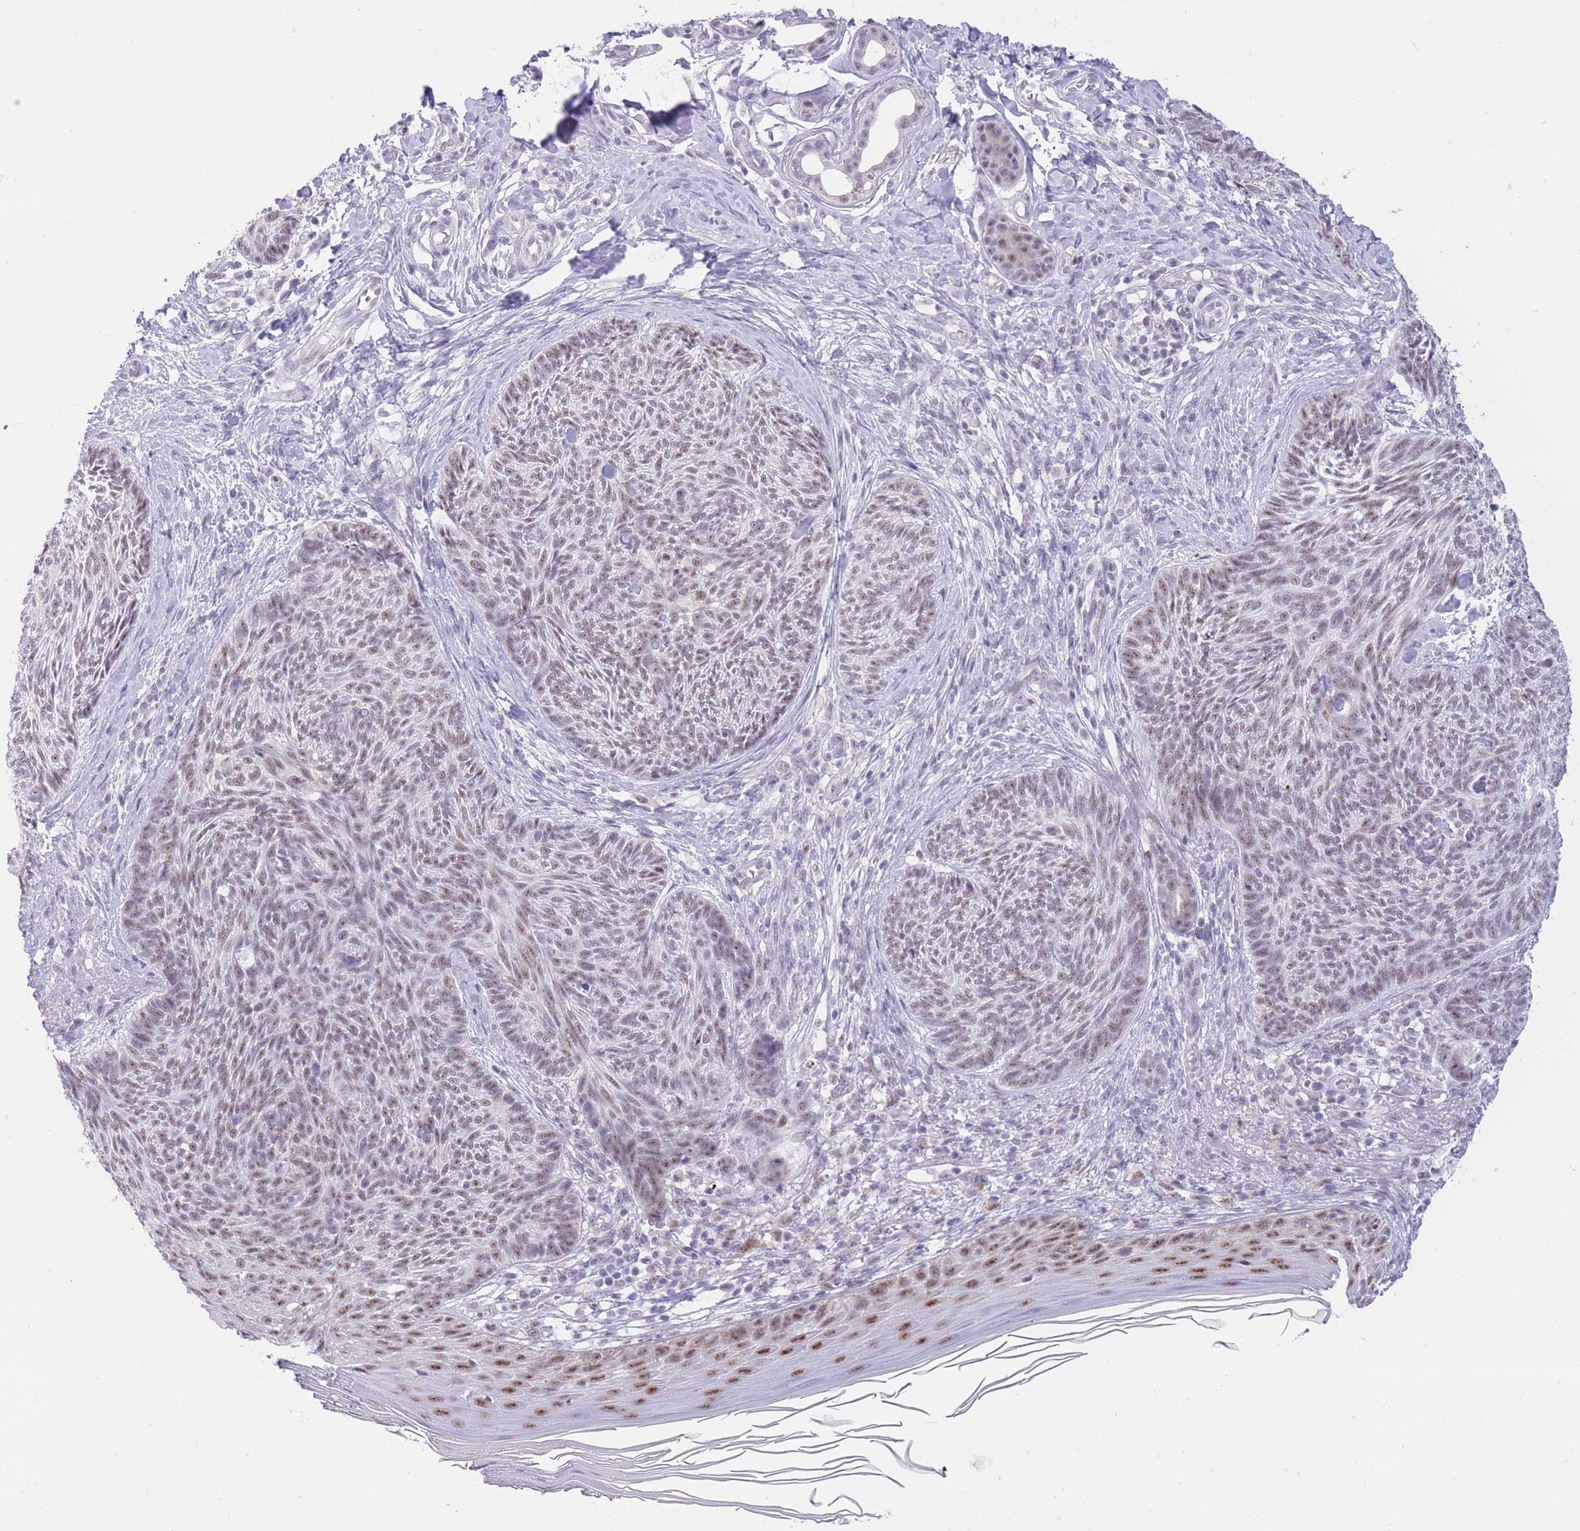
{"staining": {"intensity": "weak", "quantity": "25%-75%", "location": "nuclear"}, "tissue": "skin cancer", "cell_type": "Tumor cells", "image_type": "cancer", "snomed": [{"axis": "morphology", "description": "Basal cell carcinoma"}, {"axis": "topography", "description": "Skin"}], "caption": "The immunohistochemical stain highlights weak nuclear staining in tumor cells of skin basal cell carcinoma tissue.", "gene": "CYP2B6", "patient": {"sex": "male", "age": 73}}